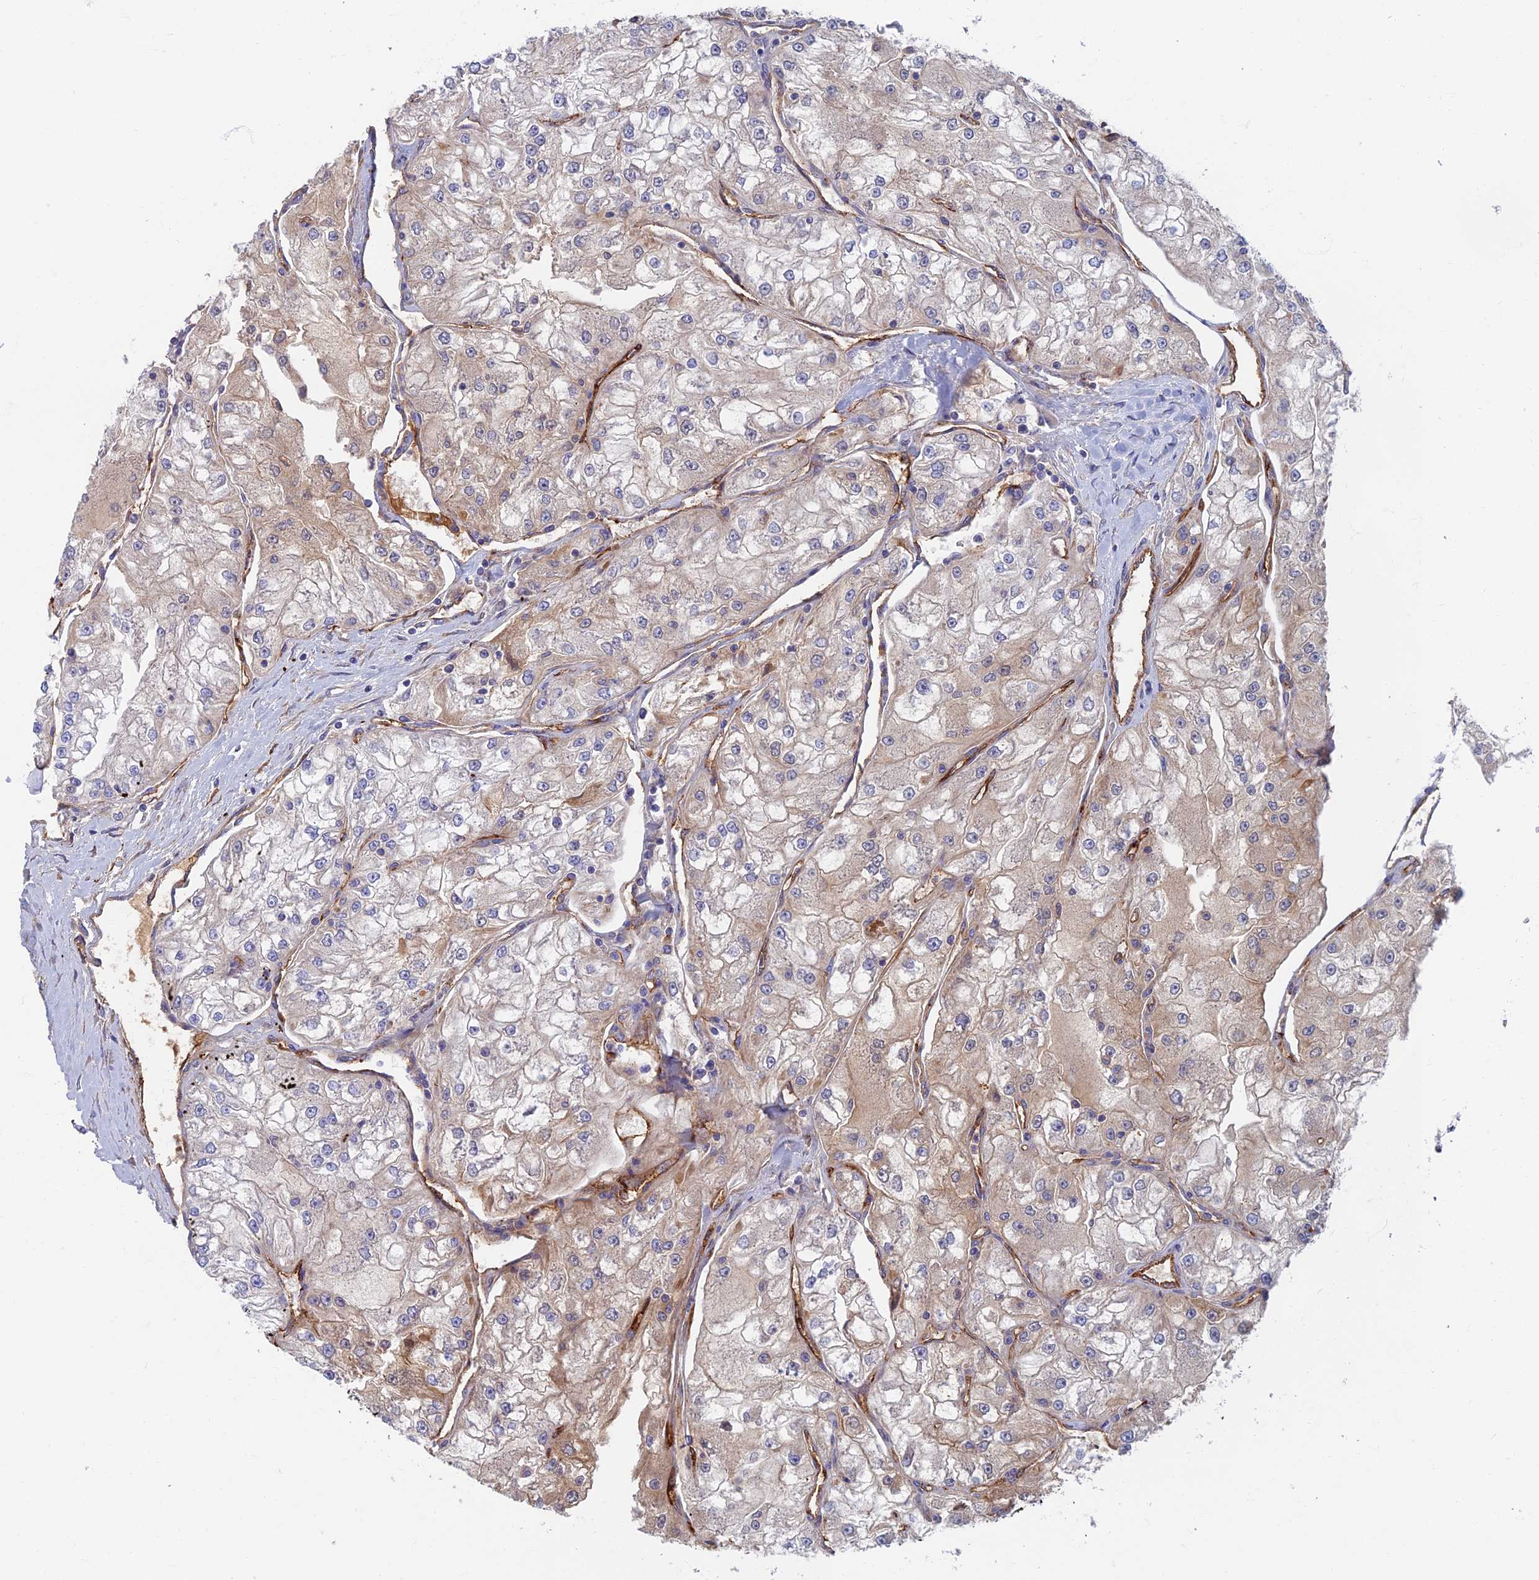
{"staining": {"intensity": "weak", "quantity": "25%-75%", "location": "cytoplasmic/membranous"}, "tissue": "renal cancer", "cell_type": "Tumor cells", "image_type": "cancer", "snomed": [{"axis": "morphology", "description": "Adenocarcinoma, NOS"}, {"axis": "topography", "description": "Kidney"}], "caption": "Immunohistochemistry of human renal adenocarcinoma reveals low levels of weak cytoplasmic/membranous expression in approximately 25%-75% of tumor cells.", "gene": "ETFRF1", "patient": {"sex": "female", "age": 72}}